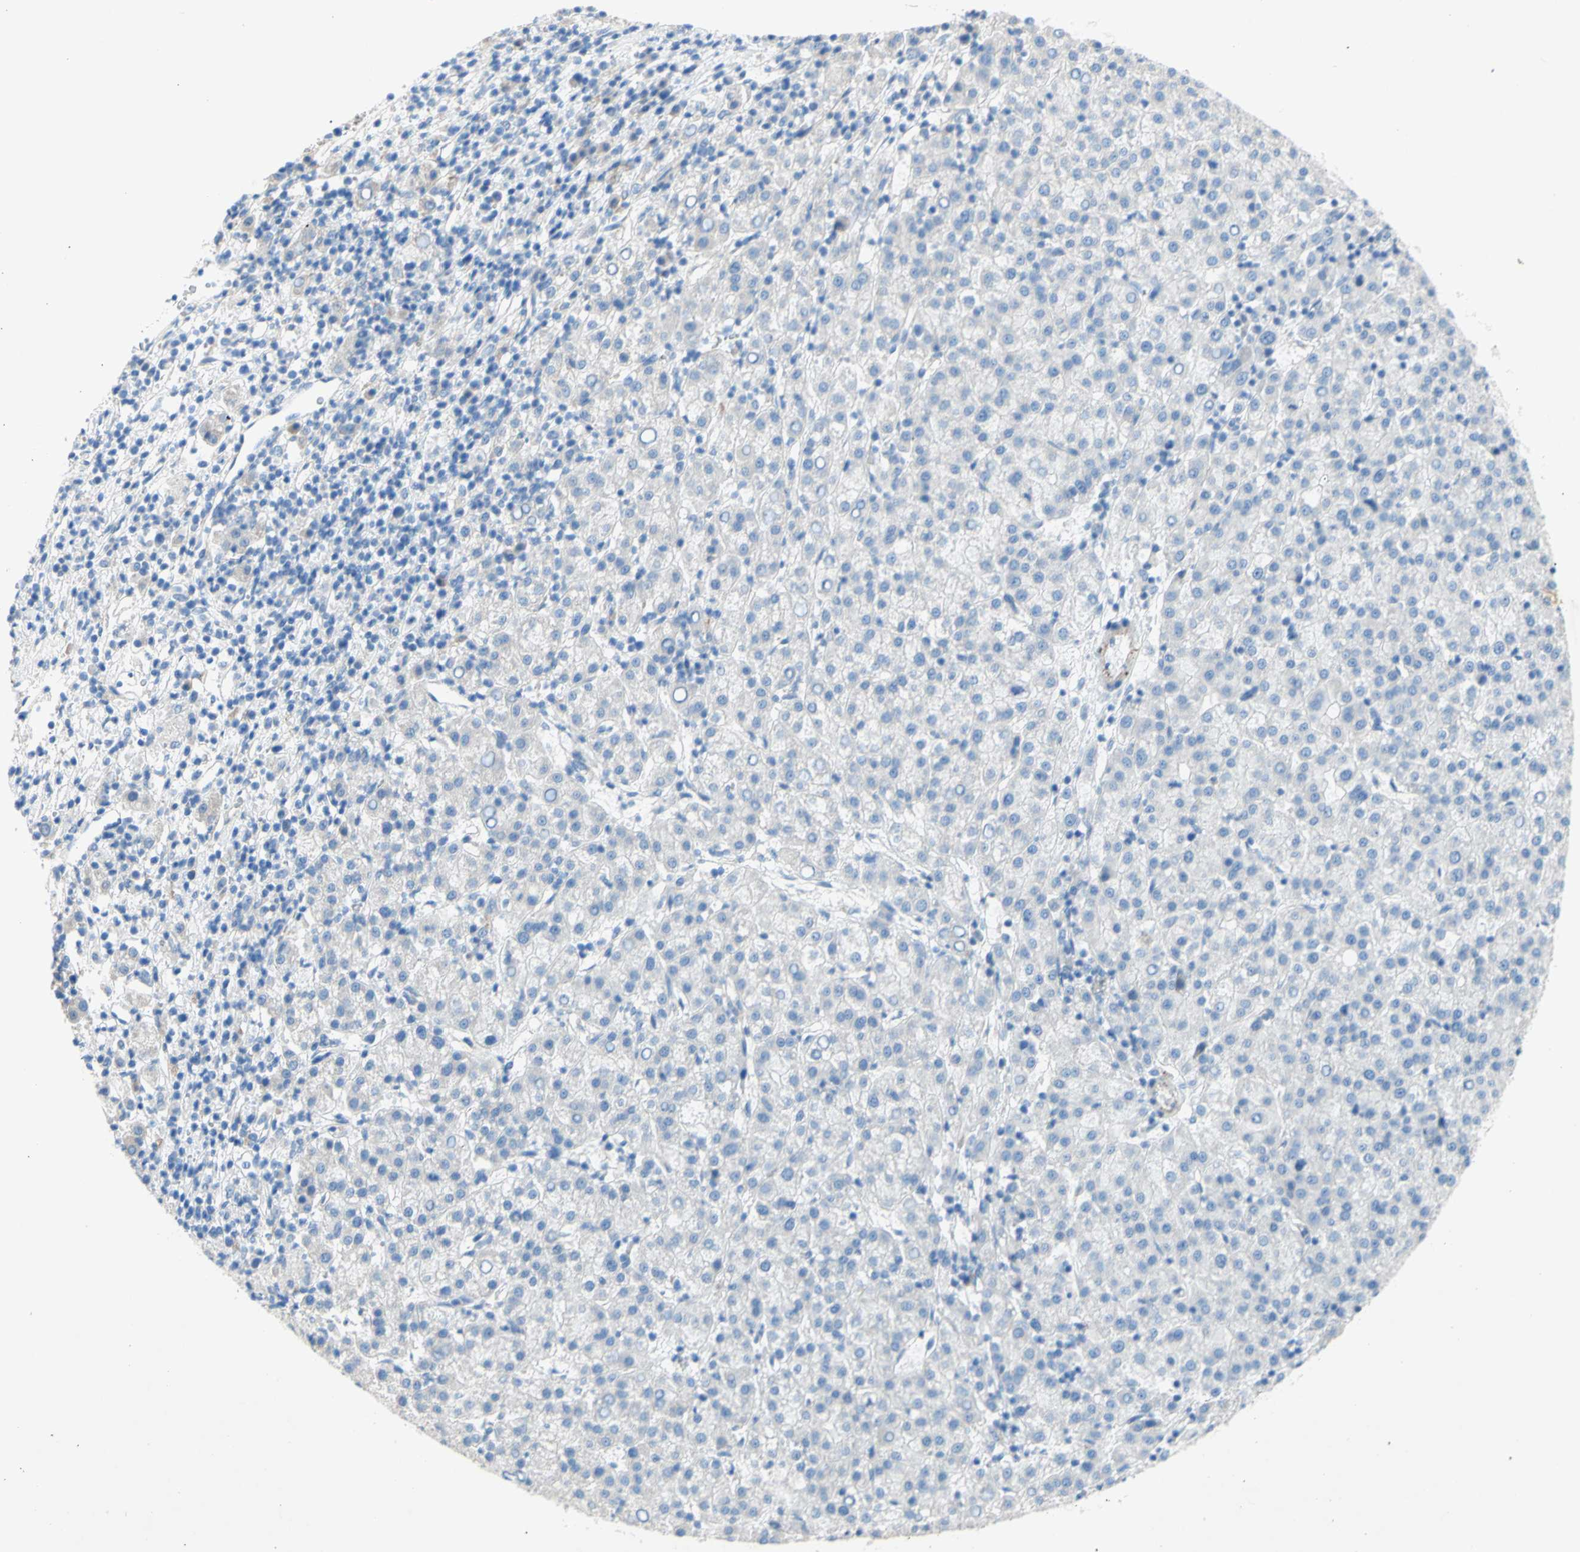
{"staining": {"intensity": "negative", "quantity": "none", "location": "none"}, "tissue": "liver cancer", "cell_type": "Tumor cells", "image_type": "cancer", "snomed": [{"axis": "morphology", "description": "Carcinoma, Hepatocellular, NOS"}, {"axis": "topography", "description": "Liver"}], "caption": "Liver cancer was stained to show a protein in brown. There is no significant positivity in tumor cells.", "gene": "TMIGD2", "patient": {"sex": "female", "age": 58}}